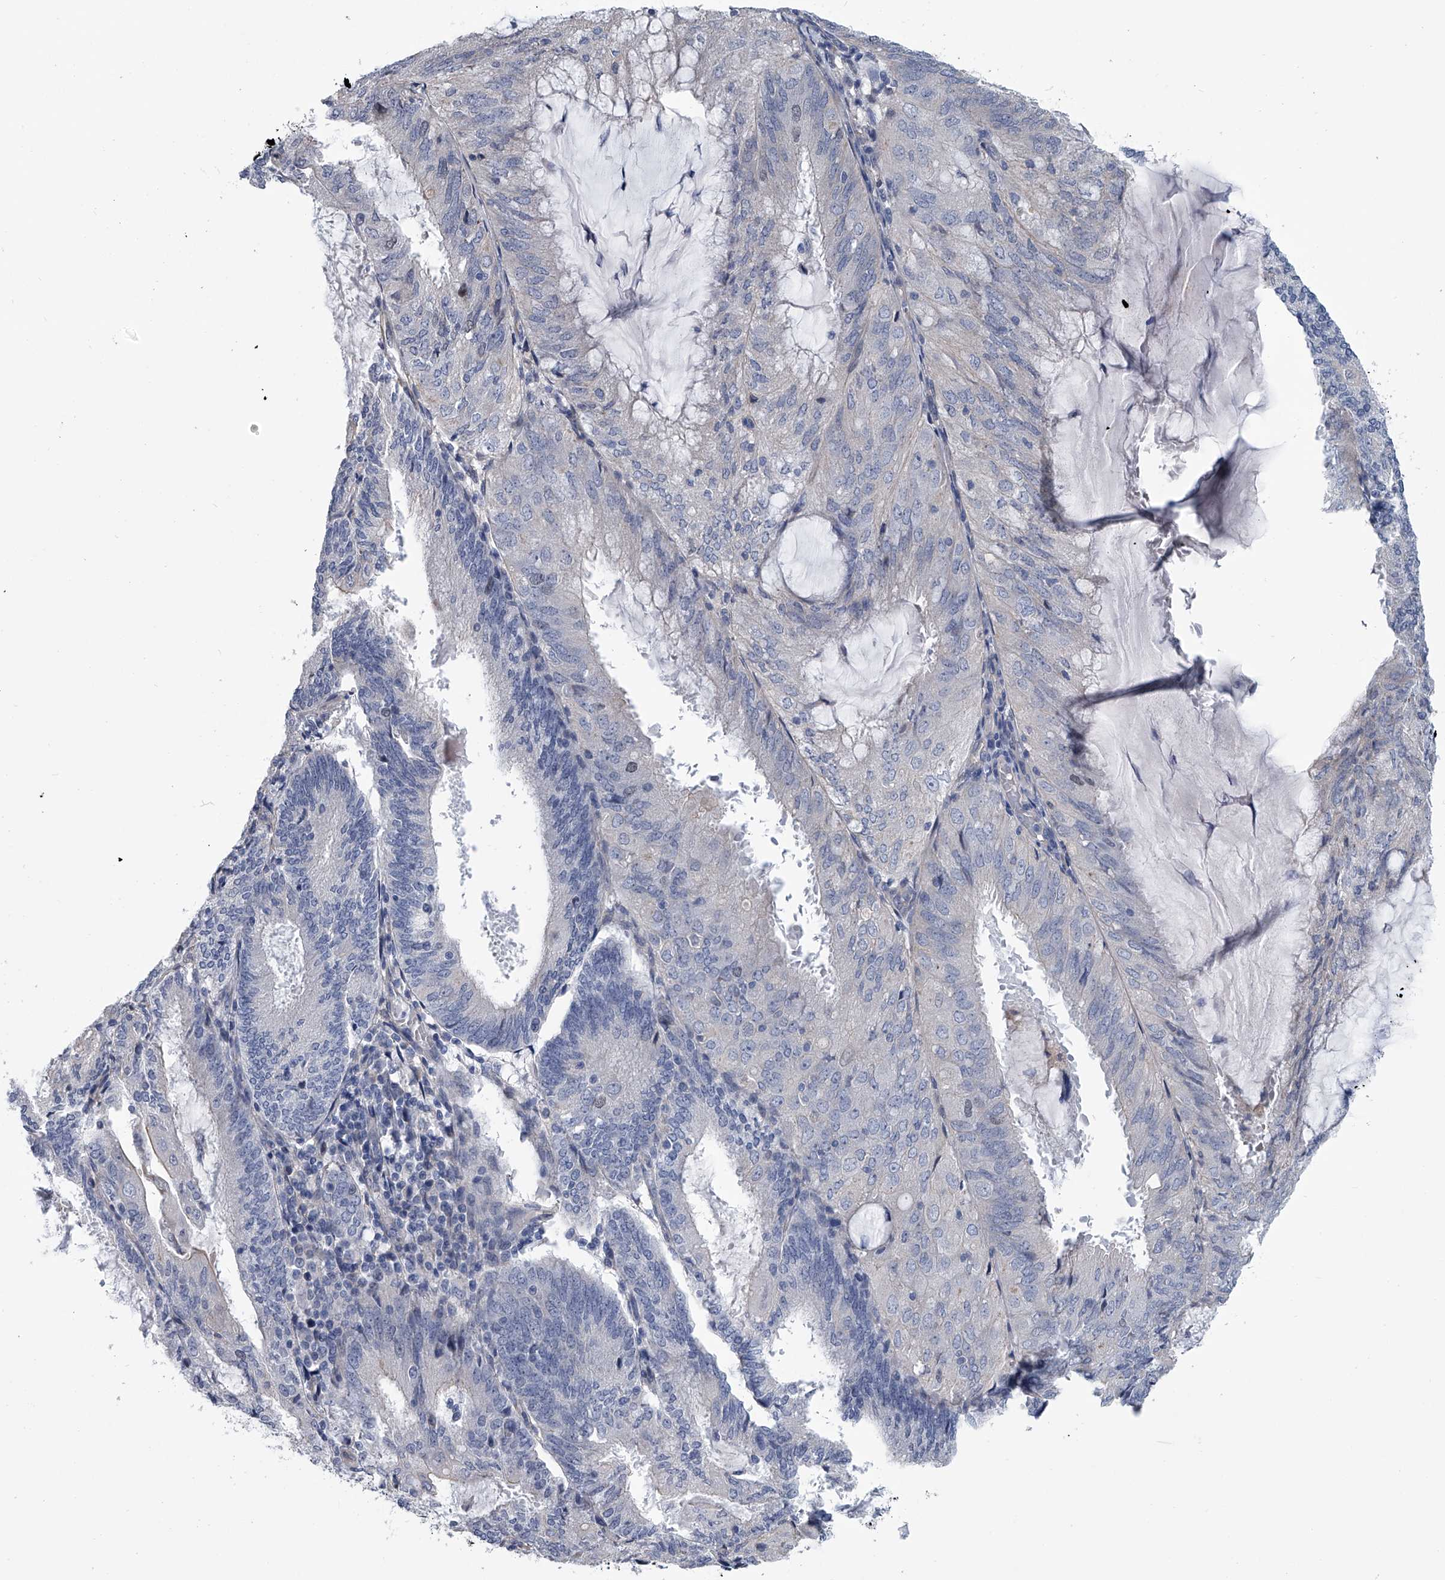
{"staining": {"intensity": "negative", "quantity": "none", "location": "none"}, "tissue": "endometrial cancer", "cell_type": "Tumor cells", "image_type": "cancer", "snomed": [{"axis": "morphology", "description": "Adenocarcinoma, NOS"}, {"axis": "topography", "description": "Endometrium"}], "caption": "This is a photomicrograph of immunohistochemistry staining of endometrial cancer, which shows no staining in tumor cells.", "gene": "ABCG1", "patient": {"sex": "female", "age": 81}}